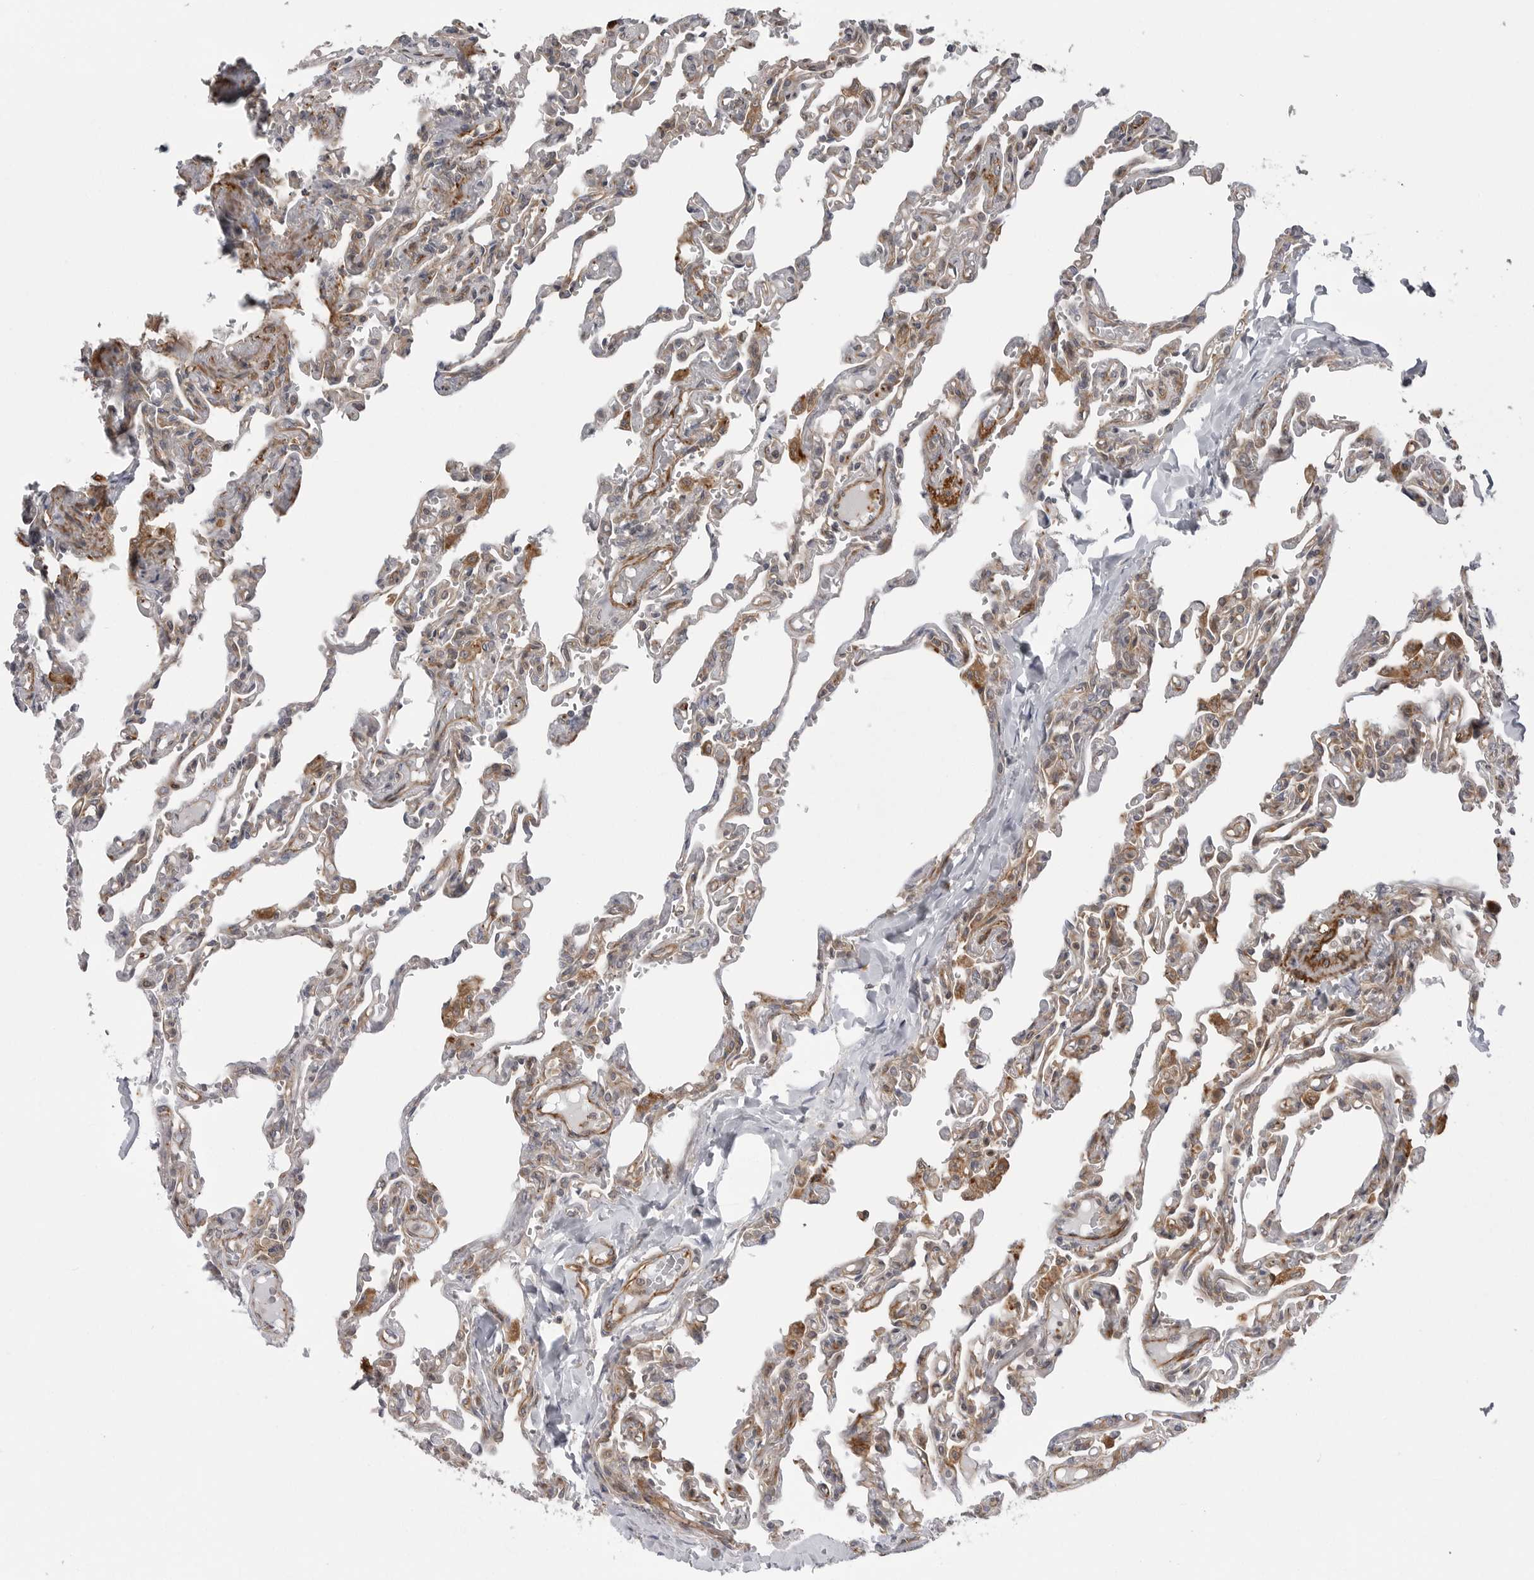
{"staining": {"intensity": "moderate", "quantity": "25%-75%", "location": "cytoplasmic/membranous"}, "tissue": "lung", "cell_type": "Alveolar cells", "image_type": "normal", "snomed": [{"axis": "morphology", "description": "Normal tissue, NOS"}, {"axis": "topography", "description": "Lung"}], "caption": "Alveolar cells display medium levels of moderate cytoplasmic/membranous staining in about 25%-75% of cells in normal human lung.", "gene": "SCP2", "patient": {"sex": "male", "age": 21}}